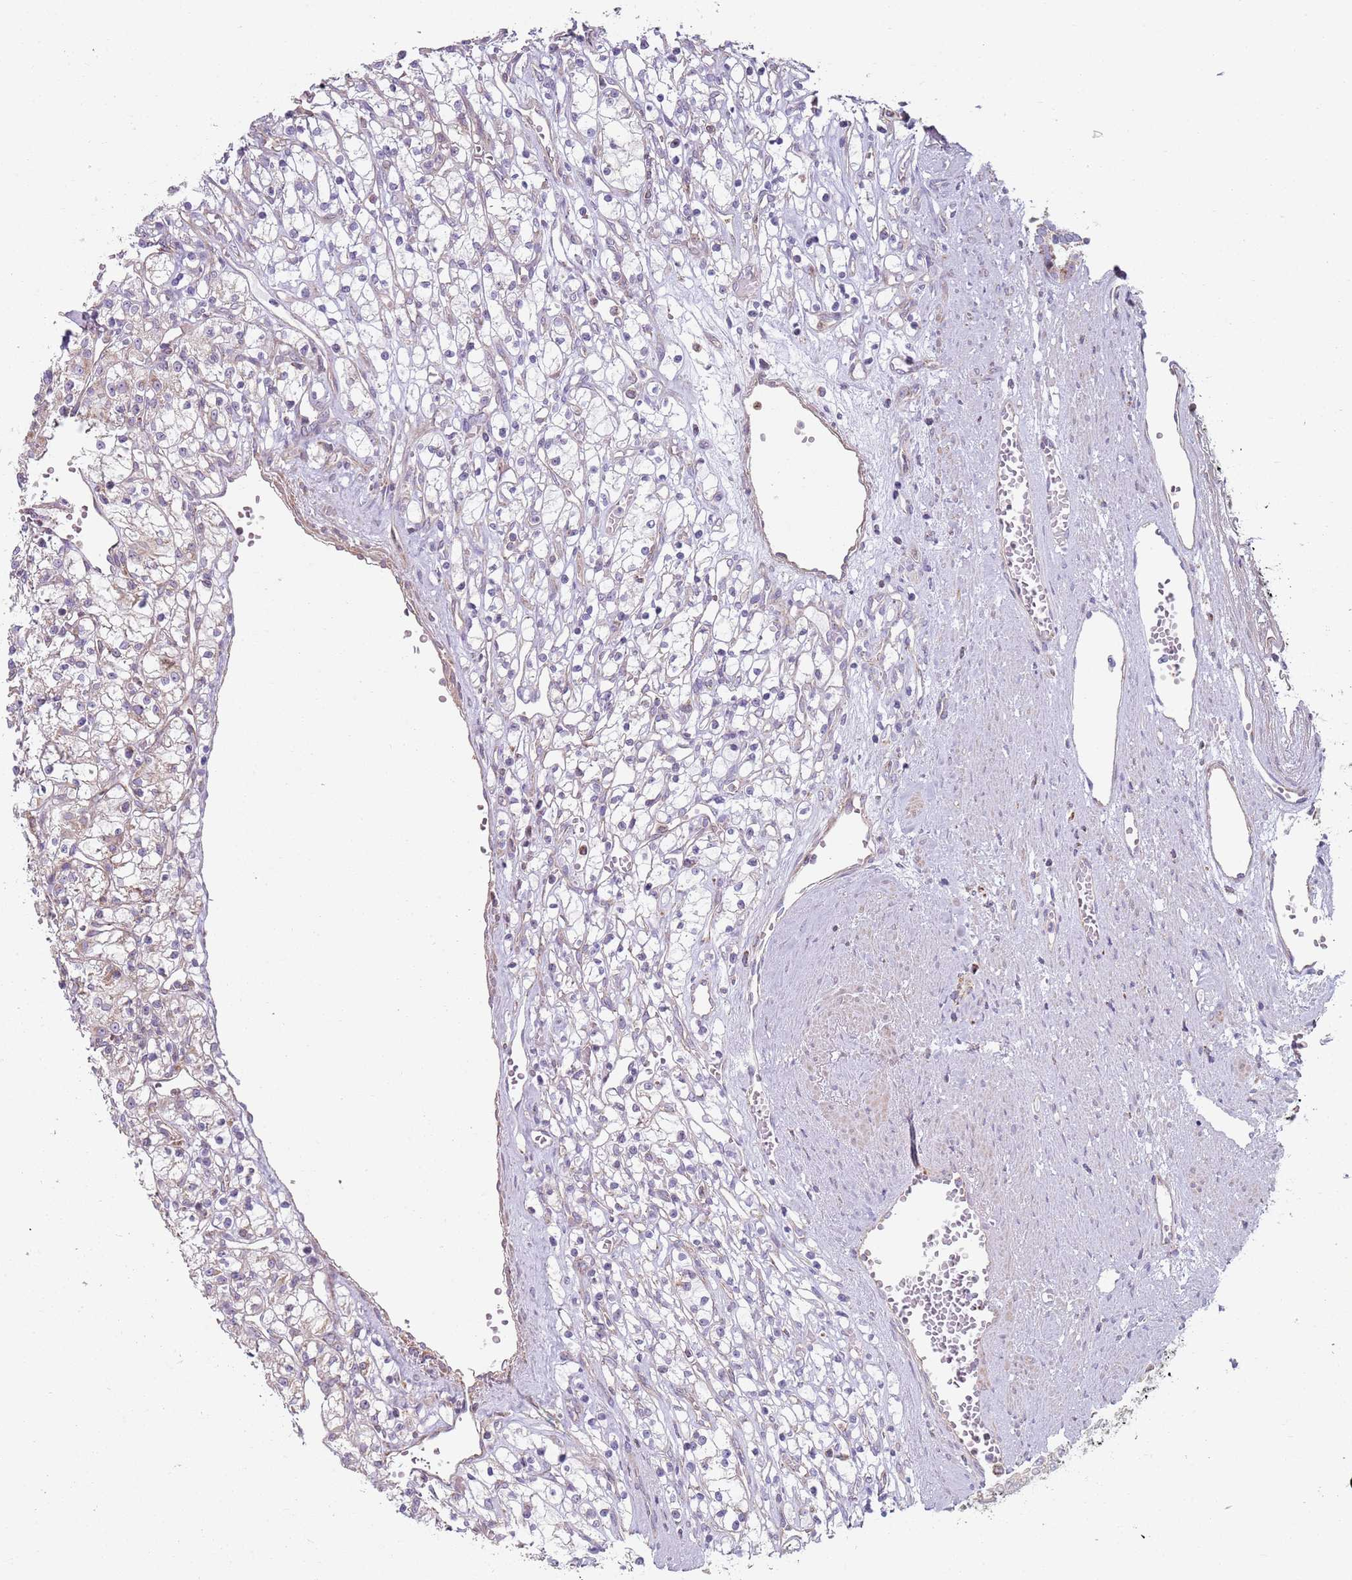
{"staining": {"intensity": "weak", "quantity": "<25%", "location": "cytoplasmic/membranous"}, "tissue": "renal cancer", "cell_type": "Tumor cells", "image_type": "cancer", "snomed": [{"axis": "morphology", "description": "Adenocarcinoma, NOS"}, {"axis": "topography", "description": "Kidney"}], "caption": "Immunohistochemistry (IHC) of renal cancer reveals no positivity in tumor cells. The staining is performed using DAB (3,3'-diaminobenzidine) brown chromogen with nuclei counter-stained in using hematoxylin.", "gene": "GAS8", "patient": {"sex": "female", "age": 59}}